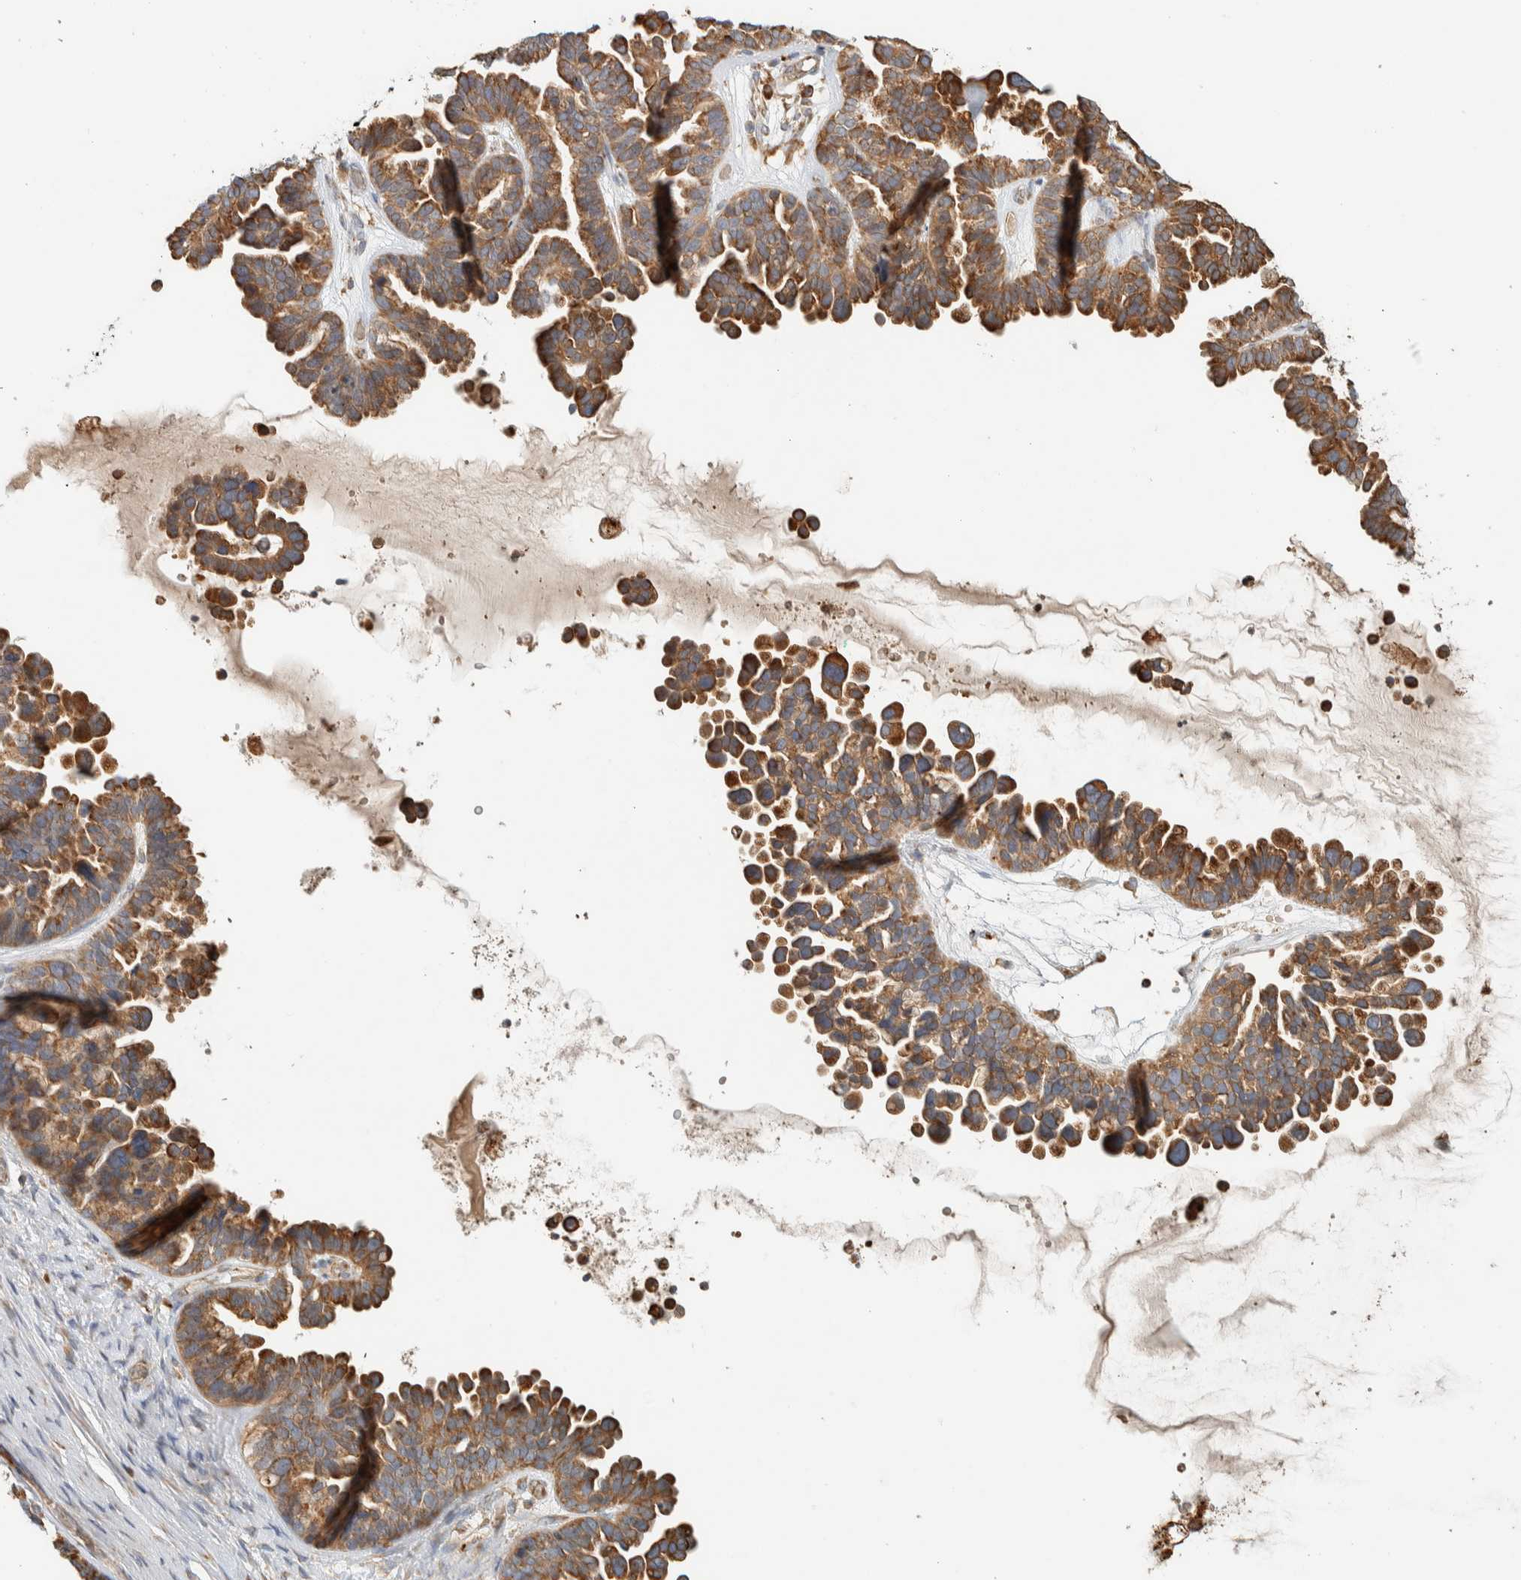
{"staining": {"intensity": "moderate", "quantity": ">75%", "location": "cytoplasmic/membranous"}, "tissue": "ovarian cancer", "cell_type": "Tumor cells", "image_type": "cancer", "snomed": [{"axis": "morphology", "description": "Cystadenocarcinoma, serous, NOS"}, {"axis": "topography", "description": "Ovary"}], "caption": "This micrograph displays immunohistochemistry staining of human serous cystadenocarcinoma (ovarian), with medium moderate cytoplasmic/membranous expression in approximately >75% of tumor cells.", "gene": "RAB11FIP1", "patient": {"sex": "female", "age": 56}}